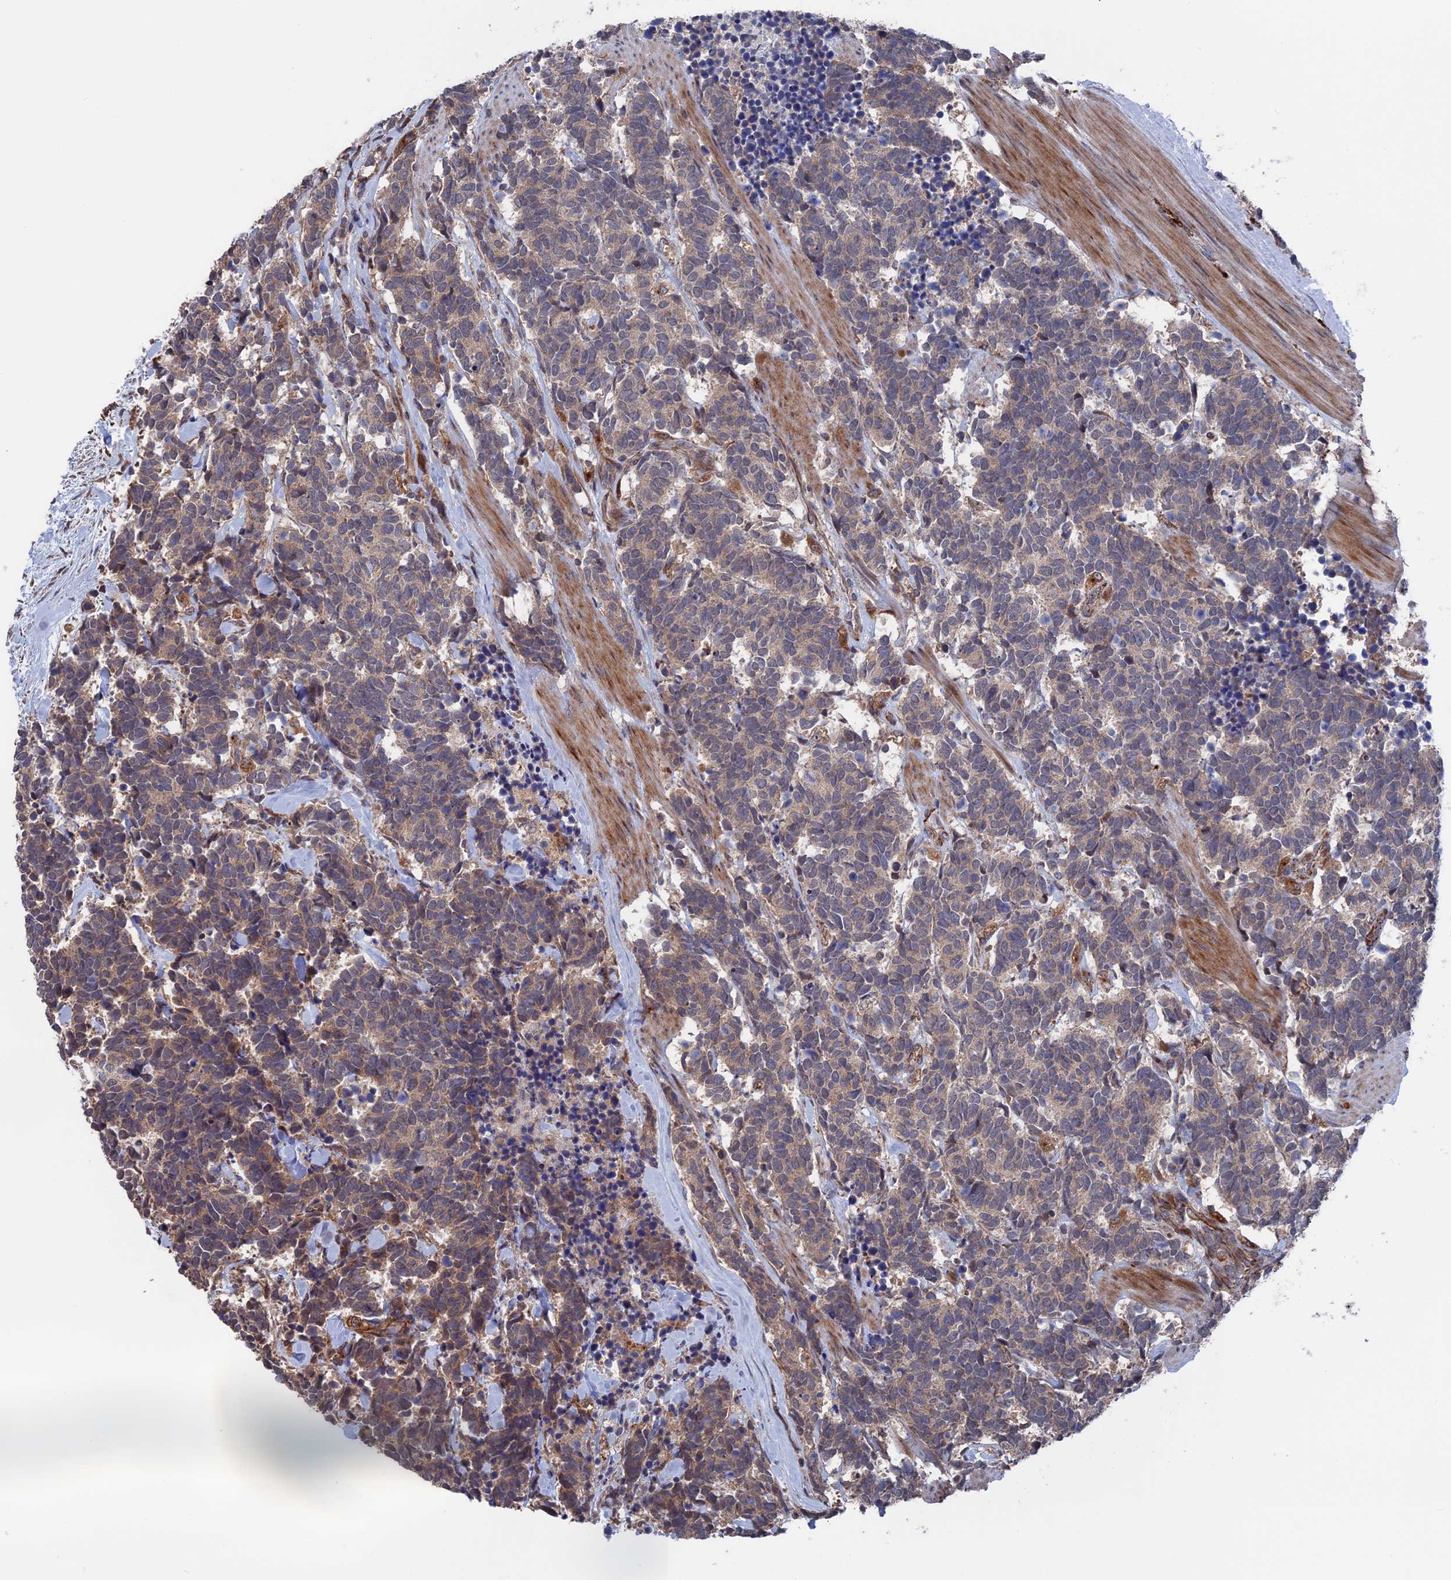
{"staining": {"intensity": "weak", "quantity": "25%-75%", "location": "cytoplasmic/membranous"}, "tissue": "carcinoid", "cell_type": "Tumor cells", "image_type": "cancer", "snomed": [{"axis": "morphology", "description": "Carcinoma, NOS"}, {"axis": "morphology", "description": "Carcinoid, malignant, NOS"}, {"axis": "topography", "description": "Prostate"}], "caption": "Human carcinoid (malignant) stained for a protein (brown) demonstrates weak cytoplasmic/membranous positive staining in approximately 25%-75% of tumor cells.", "gene": "PLA2G15", "patient": {"sex": "male", "age": 57}}